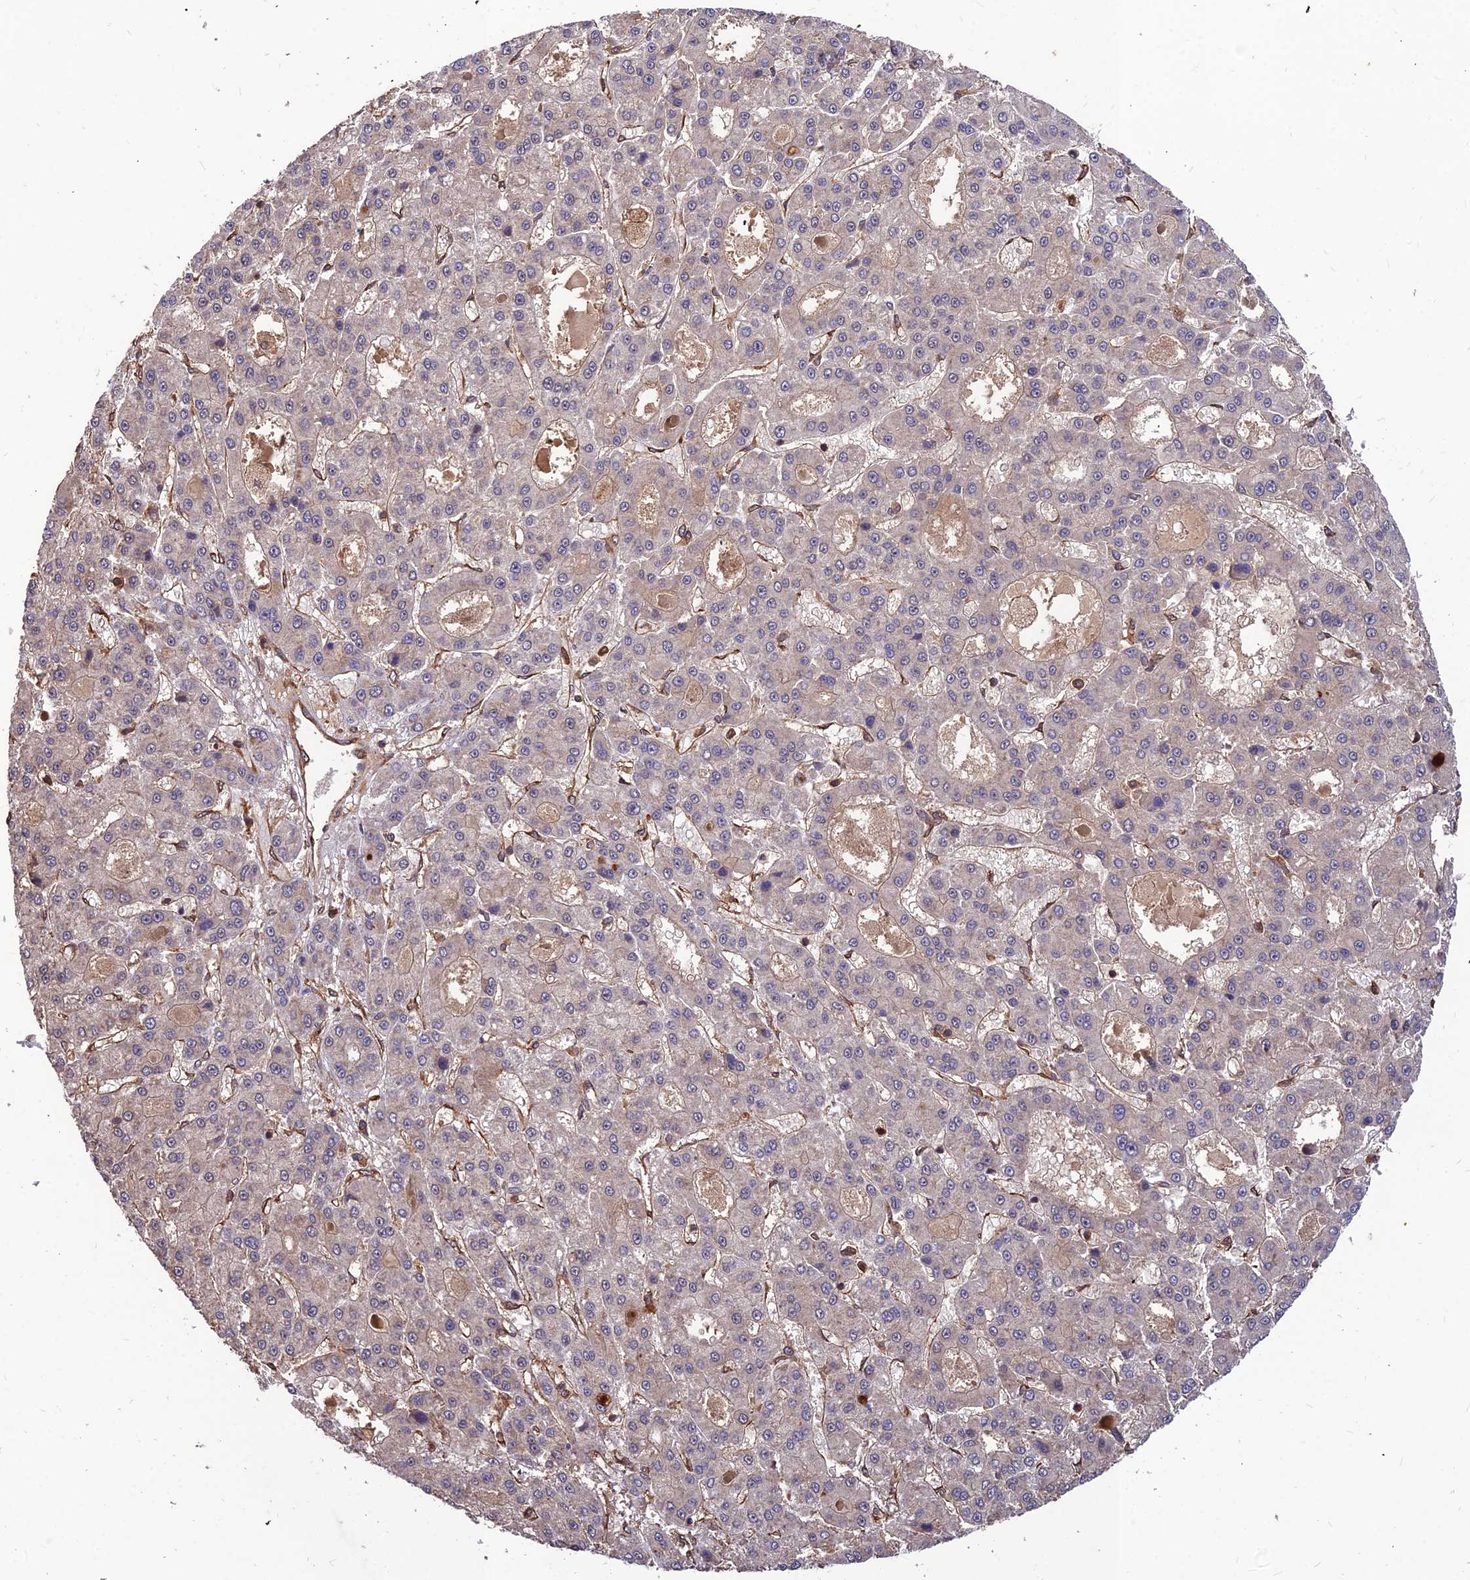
{"staining": {"intensity": "negative", "quantity": "none", "location": "none"}, "tissue": "liver cancer", "cell_type": "Tumor cells", "image_type": "cancer", "snomed": [{"axis": "morphology", "description": "Carcinoma, Hepatocellular, NOS"}, {"axis": "topography", "description": "Liver"}], "caption": "Human hepatocellular carcinoma (liver) stained for a protein using immunohistochemistry (IHC) demonstrates no expression in tumor cells.", "gene": "ZNF467", "patient": {"sex": "male", "age": 70}}